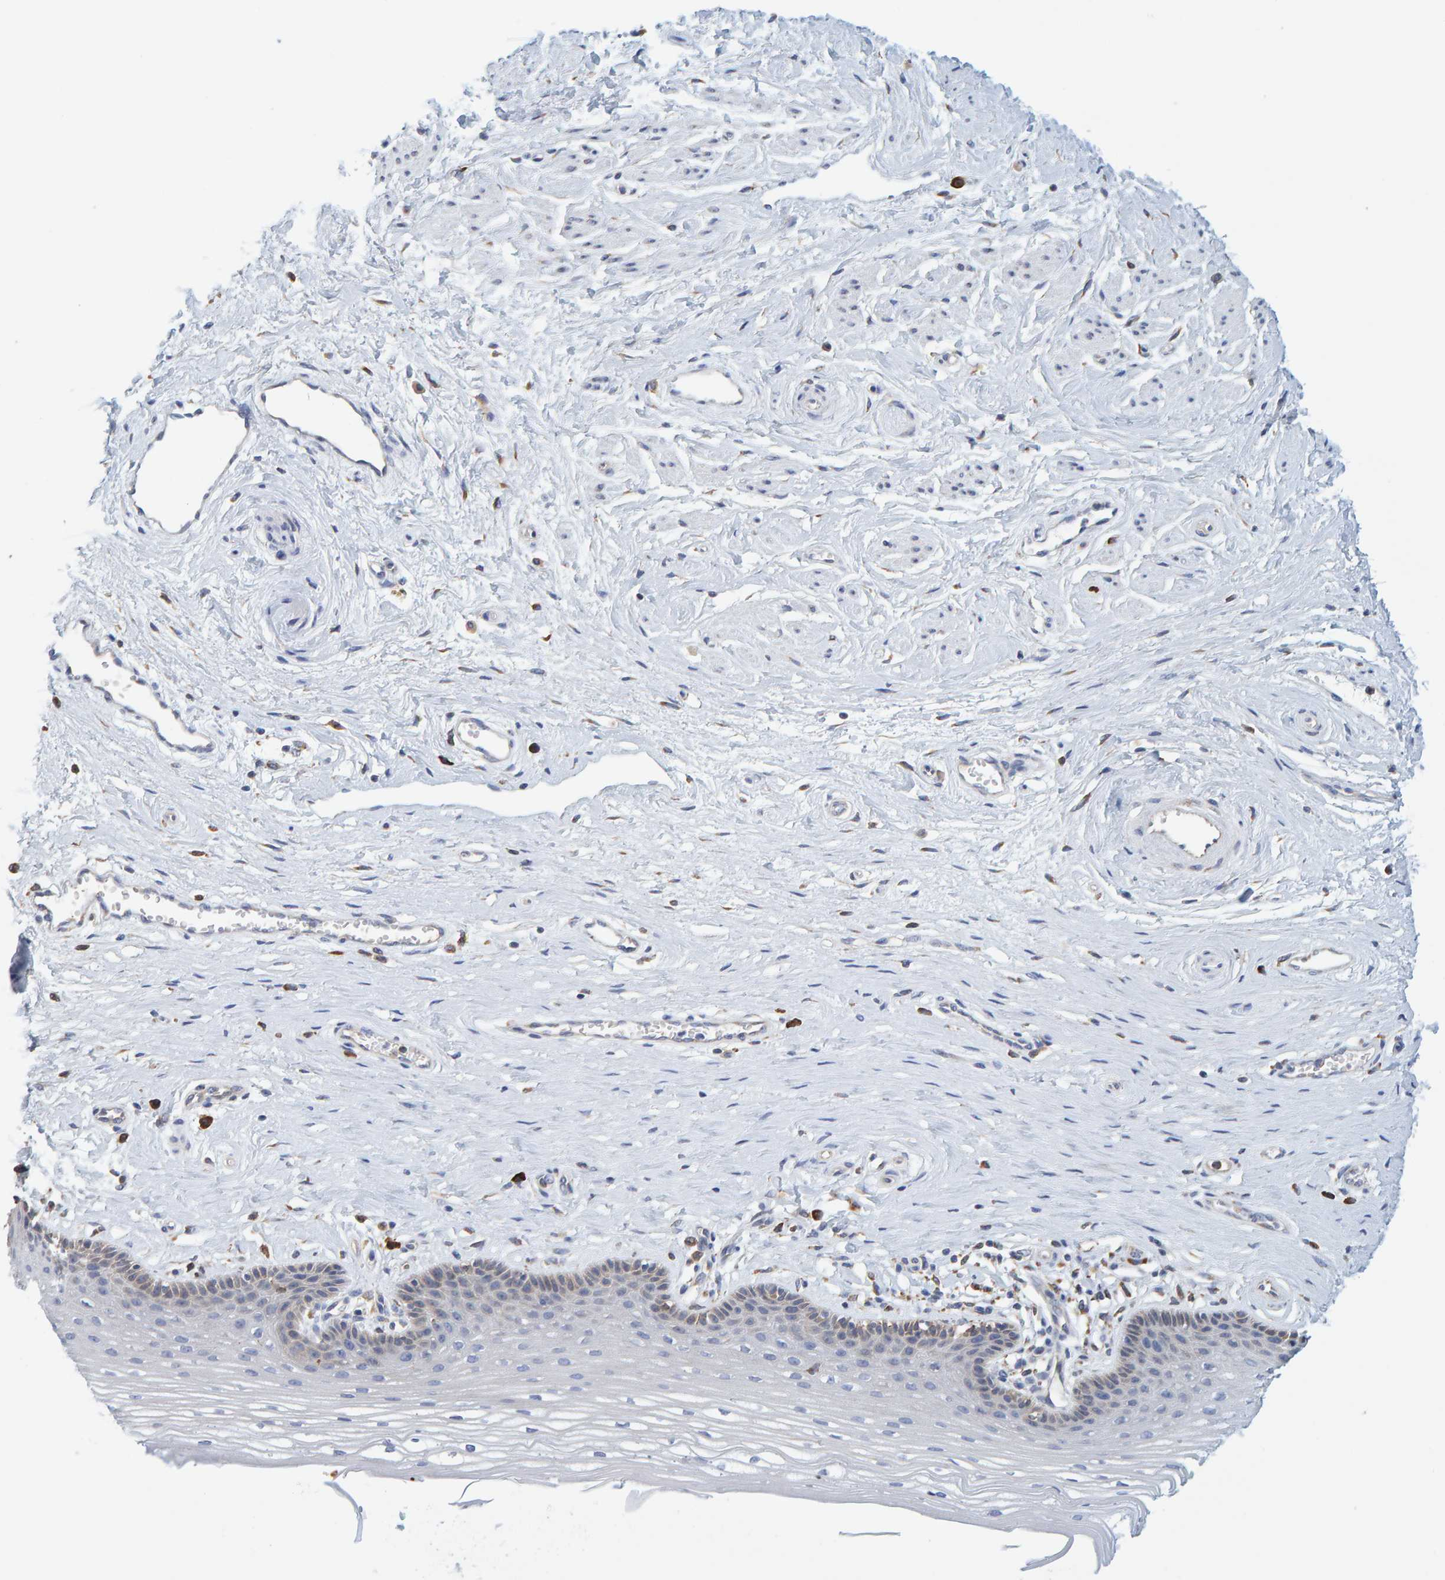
{"staining": {"intensity": "negative", "quantity": "none", "location": "none"}, "tissue": "vagina", "cell_type": "Squamous epithelial cells", "image_type": "normal", "snomed": [{"axis": "morphology", "description": "Normal tissue, NOS"}, {"axis": "topography", "description": "Vagina"}], "caption": "This is a photomicrograph of immunohistochemistry (IHC) staining of benign vagina, which shows no expression in squamous epithelial cells.", "gene": "SGPL1", "patient": {"sex": "female", "age": 46}}